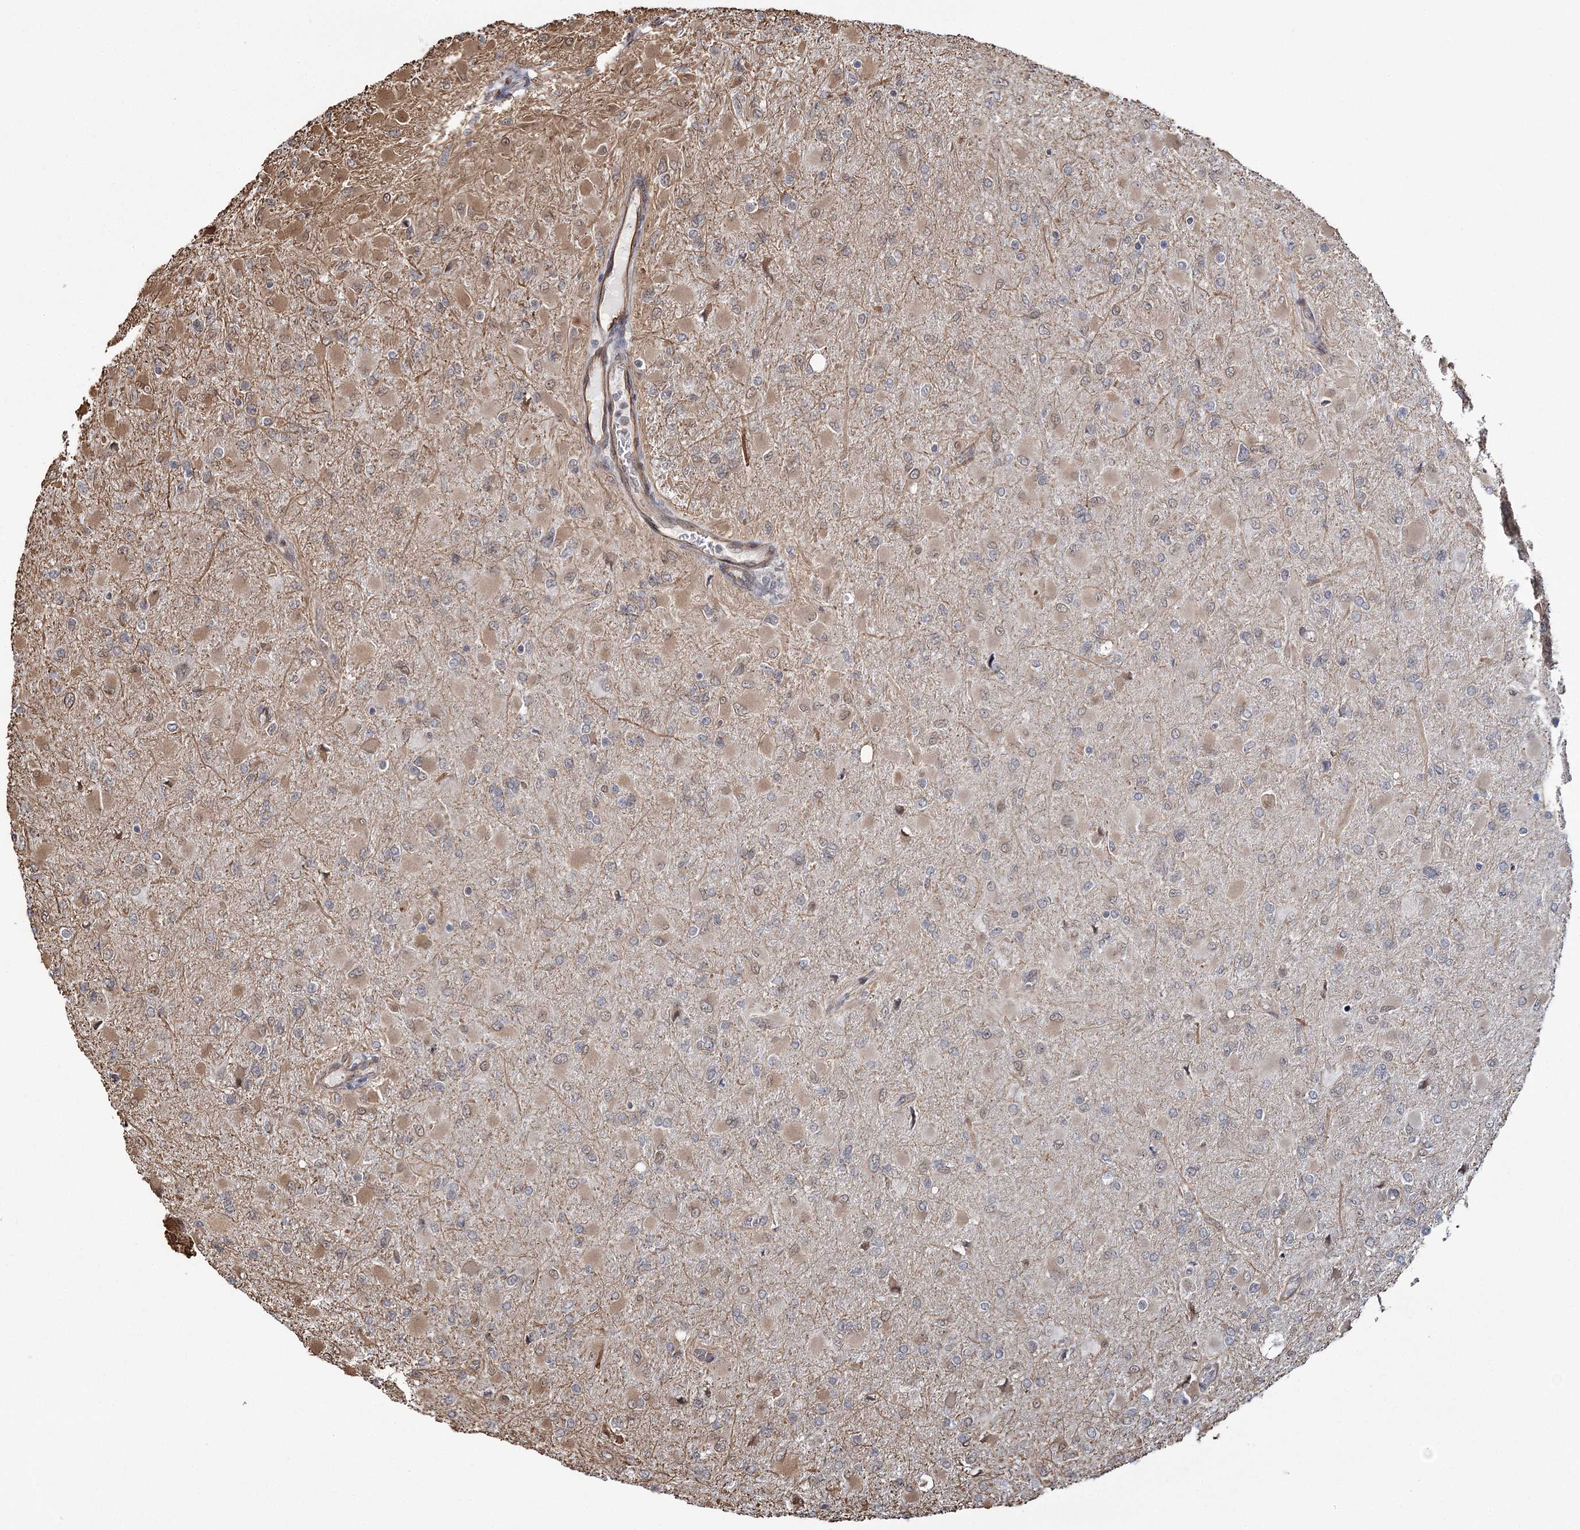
{"staining": {"intensity": "negative", "quantity": "none", "location": "none"}, "tissue": "glioma", "cell_type": "Tumor cells", "image_type": "cancer", "snomed": [{"axis": "morphology", "description": "Glioma, malignant, High grade"}, {"axis": "topography", "description": "Cerebral cortex"}], "caption": "IHC histopathology image of human malignant glioma (high-grade) stained for a protein (brown), which reveals no staining in tumor cells.", "gene": "ATP11B", "patient": {"sex": "female", "age": 36}}